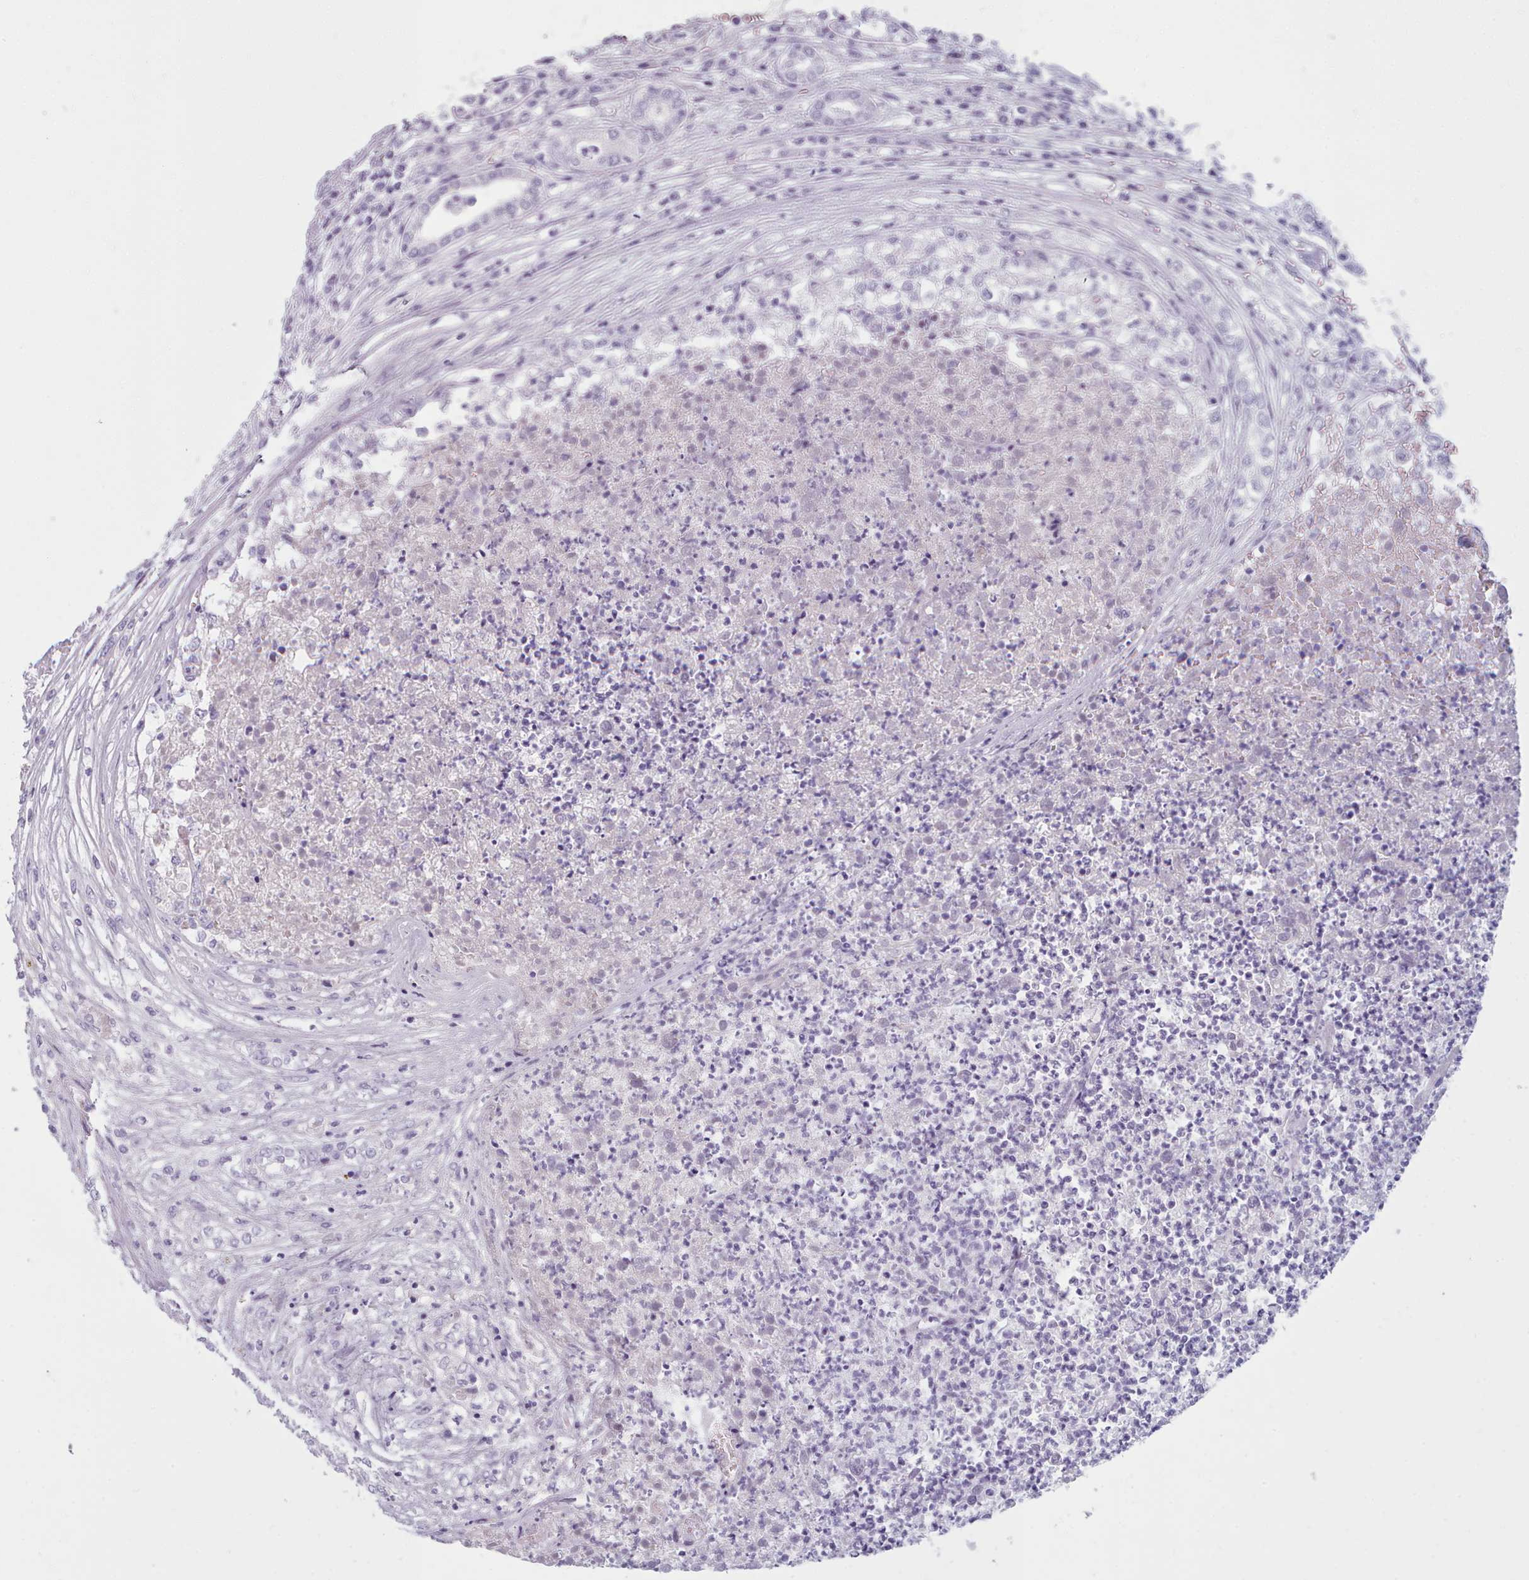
{"staining": {"intensity": "negative", "quantity": "none", "location": "none"}, "tissue": "renal cancer", "cell_type": "Tumor cells", "image_type": "cancer", "snomed": [{"axis": "morphology", "description": "Adenocarcinoma, NOS"}, {"axis": "topography", "description": "Kidney"}], "caption": "A high-resolution histopathology image shows IHC staining of renal cancer (adenocarcinoma), which shows no significant positivity in tumor cells.", "gene": "ZNF43", "patient": {"sex": "female", "age": 54}}